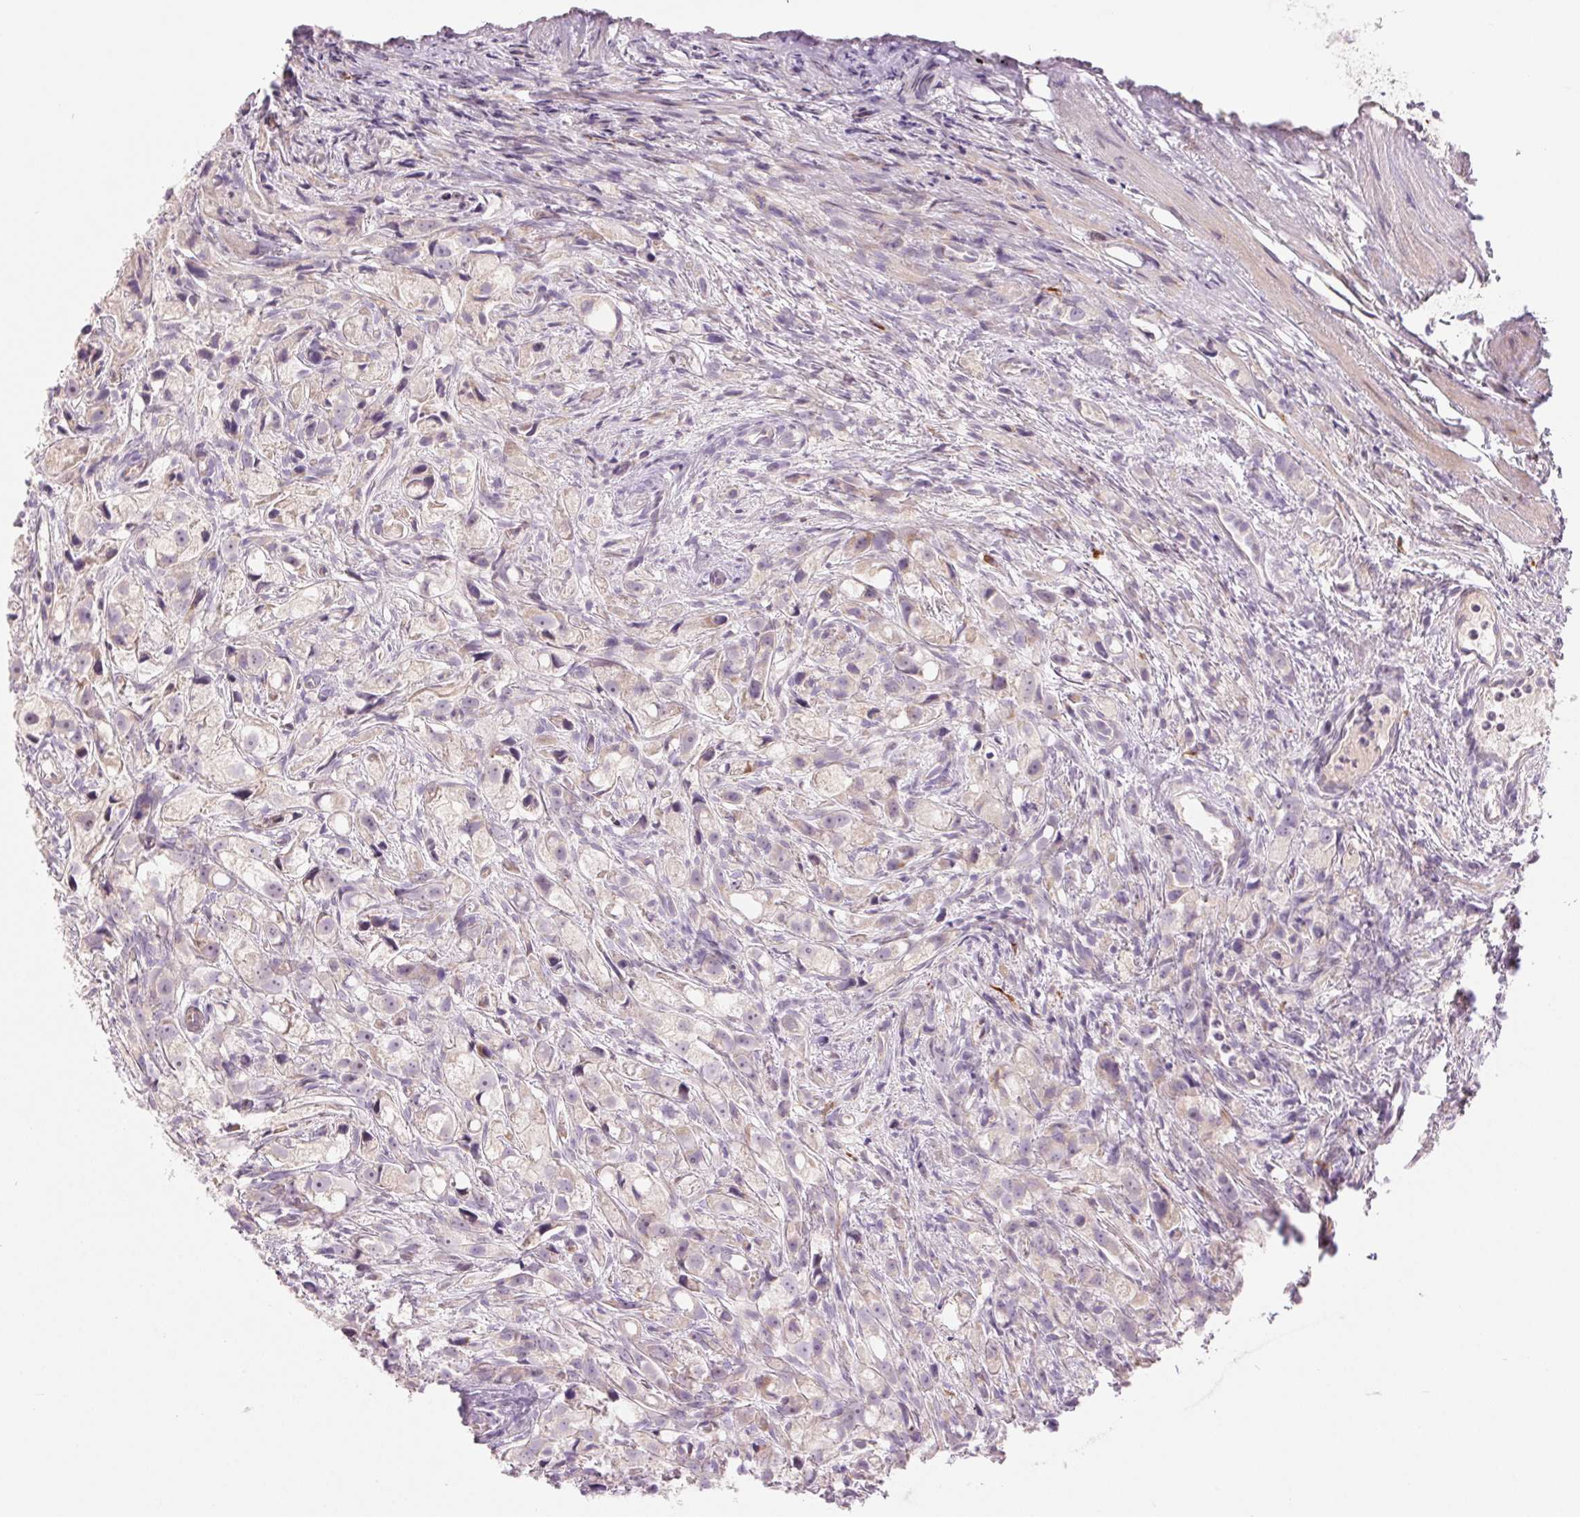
{"staining": {"intensity": "negative", "quantity": "none", "location": "none"}, "tissue": "prostate cancer", "cell_type": "Tumor cells", "image_type": "cancer", "snomed": [{"axis": "morphology", "description": "Adenocarcinoma, High grade"}, {"axis": "topography", "description": "Prostate"}], "caption": "There is no significant positivity in tumor cells of adenocarcinoma (high-grade) (prostate). The staining was performed using DAB (3,3'-diaminobenzidine) to visualize the protein expression in brown, while the nuclei were stained in blue with hematoxylin (Magnification: 20x).", "gene": "METTL17", "patient": {"sex": "male", "age": 75}}